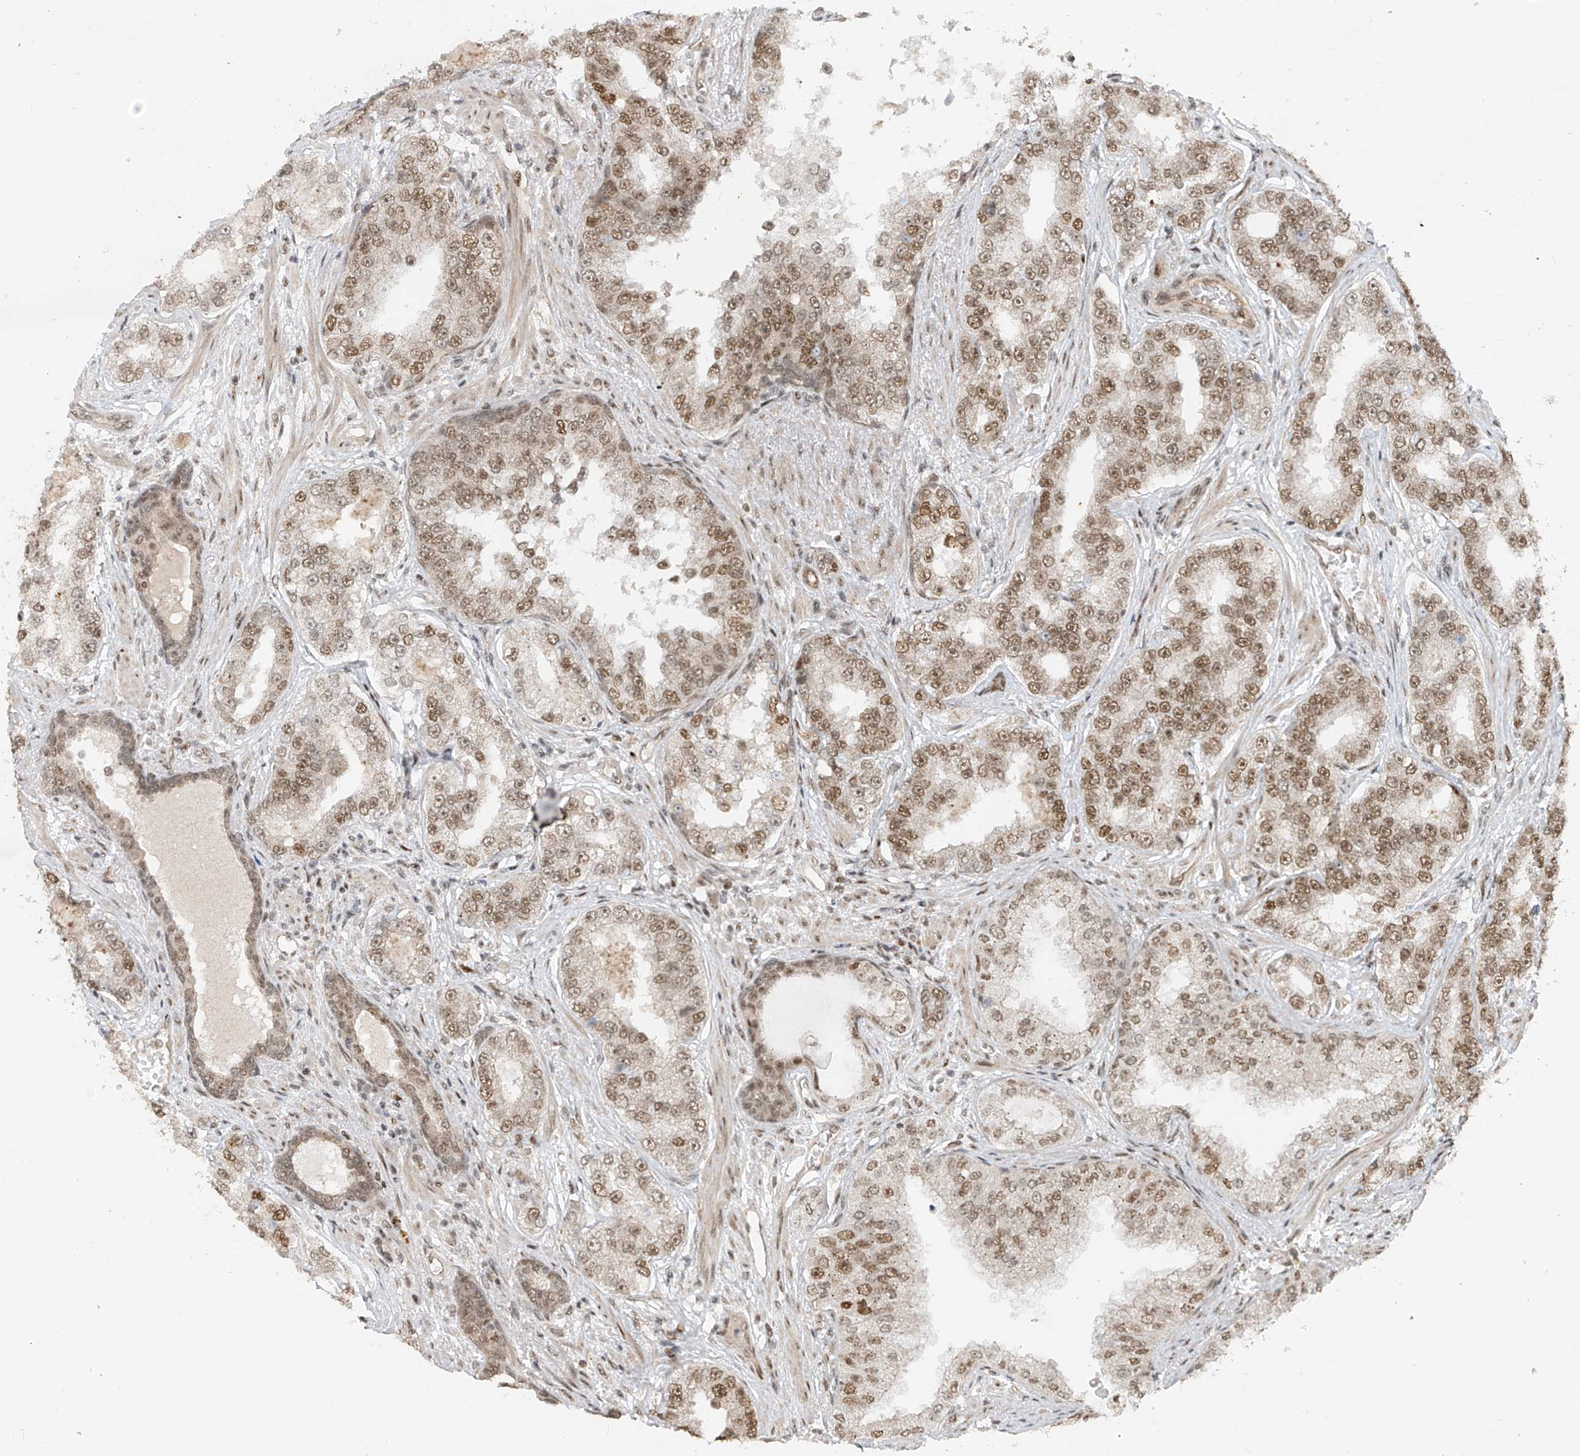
{"staining": {"intensity": "moderate", "quantity": ">75%", "location": "nuclear"}, "tissue": "prostate cancer", "cell_type": "Tumor cells", "image_type": "cancer", "snomed": [{"axis": "morphology", "description": "Normal tissue, NOS"}, {"axis": "morphology", "description": "Adenocarcinoma, High grade"}, {"axis": "topography", "description": "Prostate"}], "caption": "This is a micrograph of immunohistochemistry staining of prostate high-grade adenocarcinoma, which shows moderate expression in the nuclear of tumor cells.", "gene": "ARHGEF3", "patient": {"sex": "male", "age": 83}}